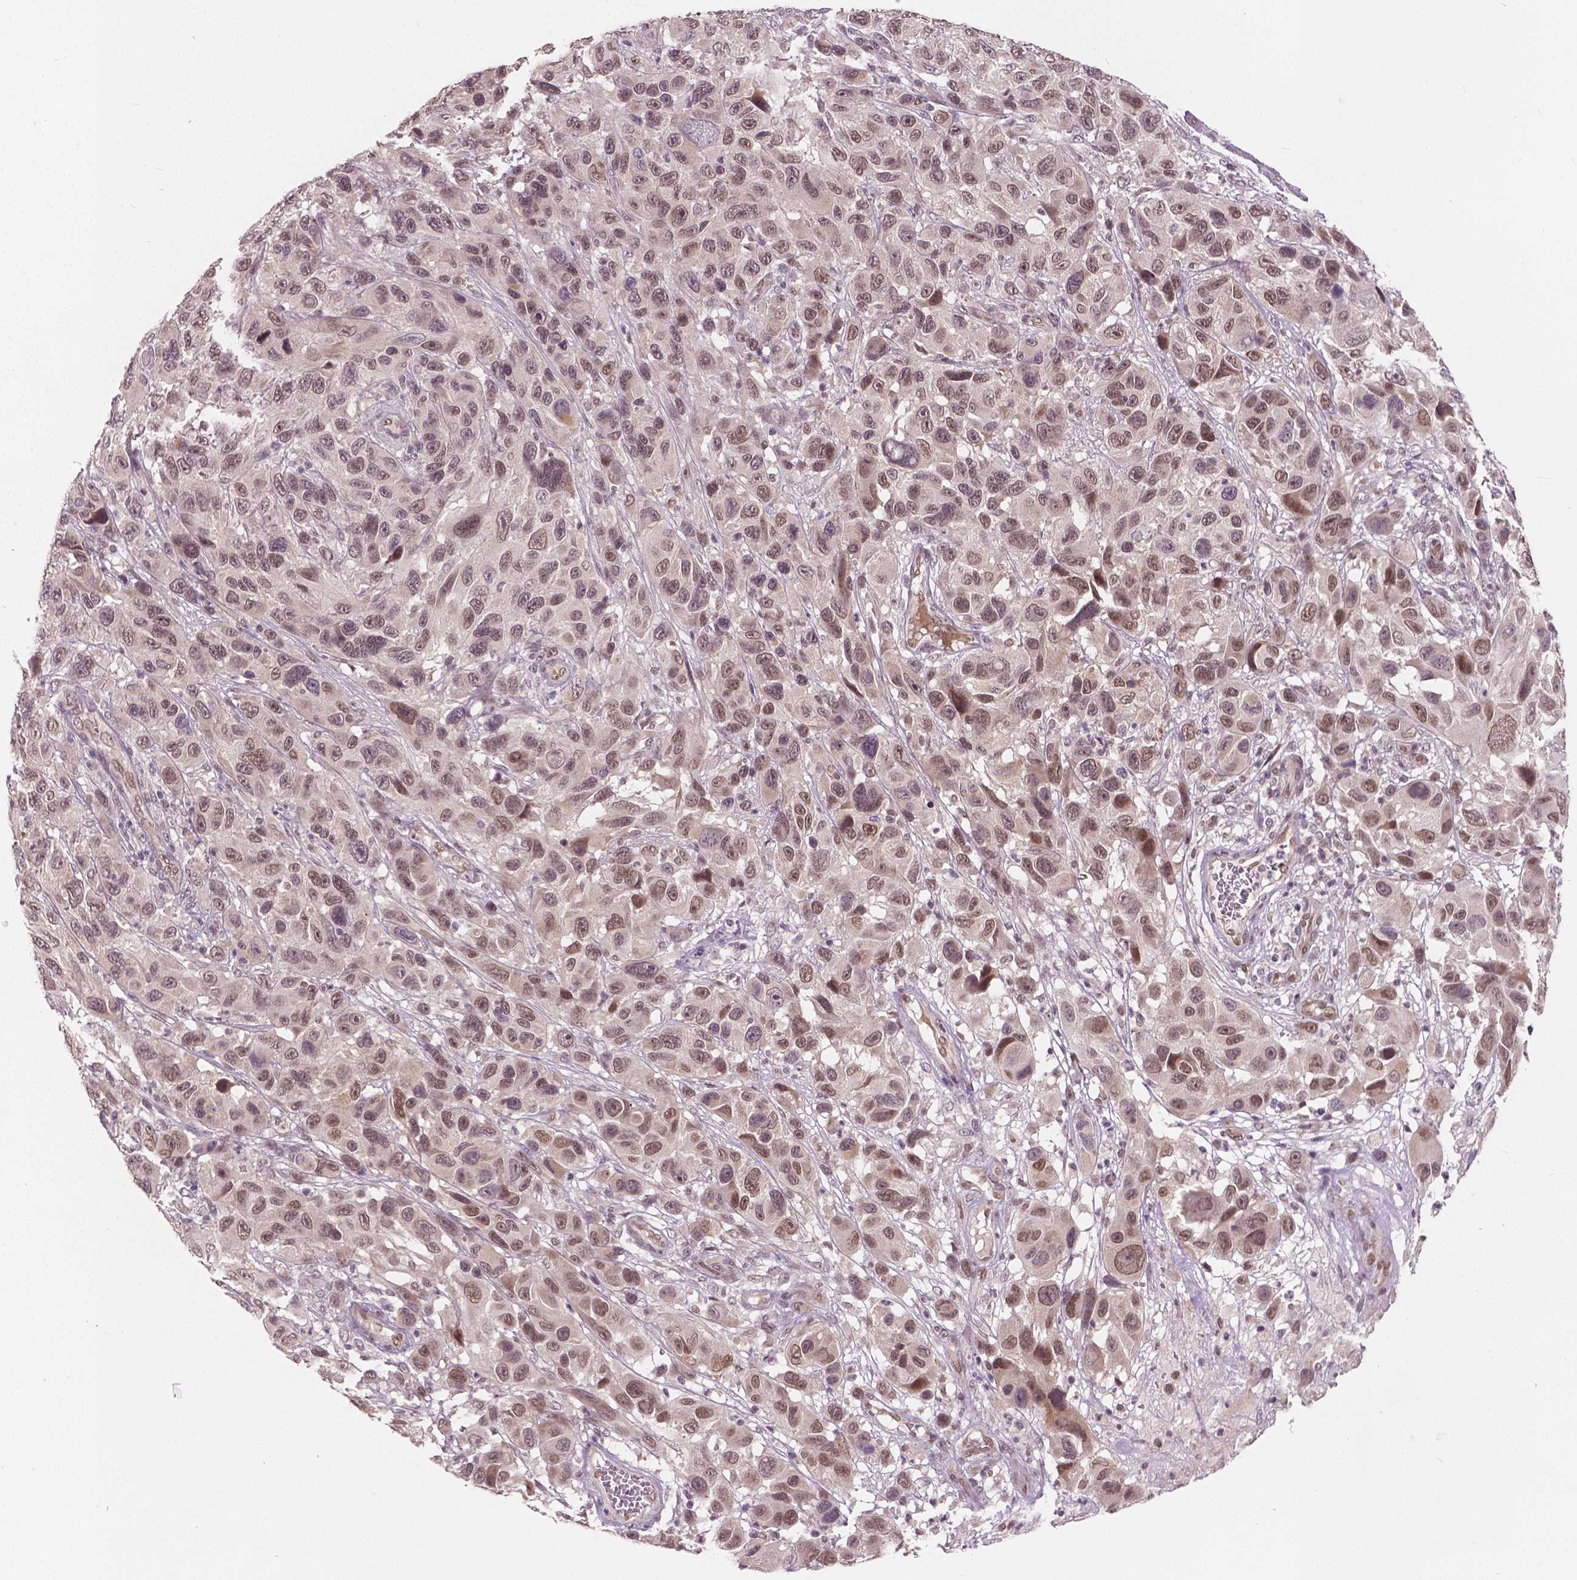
{"staining": {"intensity": "moderate", "quantity": "<25%", "location": "nuclear"}, "tissue": "melanoma", "cell_type": "Tumor cells", "image_type": "cancer", "snomed": [{"axis": "morphology", "description": "Malignant melanoma, NOS"}, {"axis": "topography", "description": "Skin"}], "caption": "Immunohistochemical staining of malignant melanoma displays moderate nuclear protein positivity in about <25% of tumor cells.", "gene": "HMBOX1", "patient": {"sex": "male", "age": 53}}